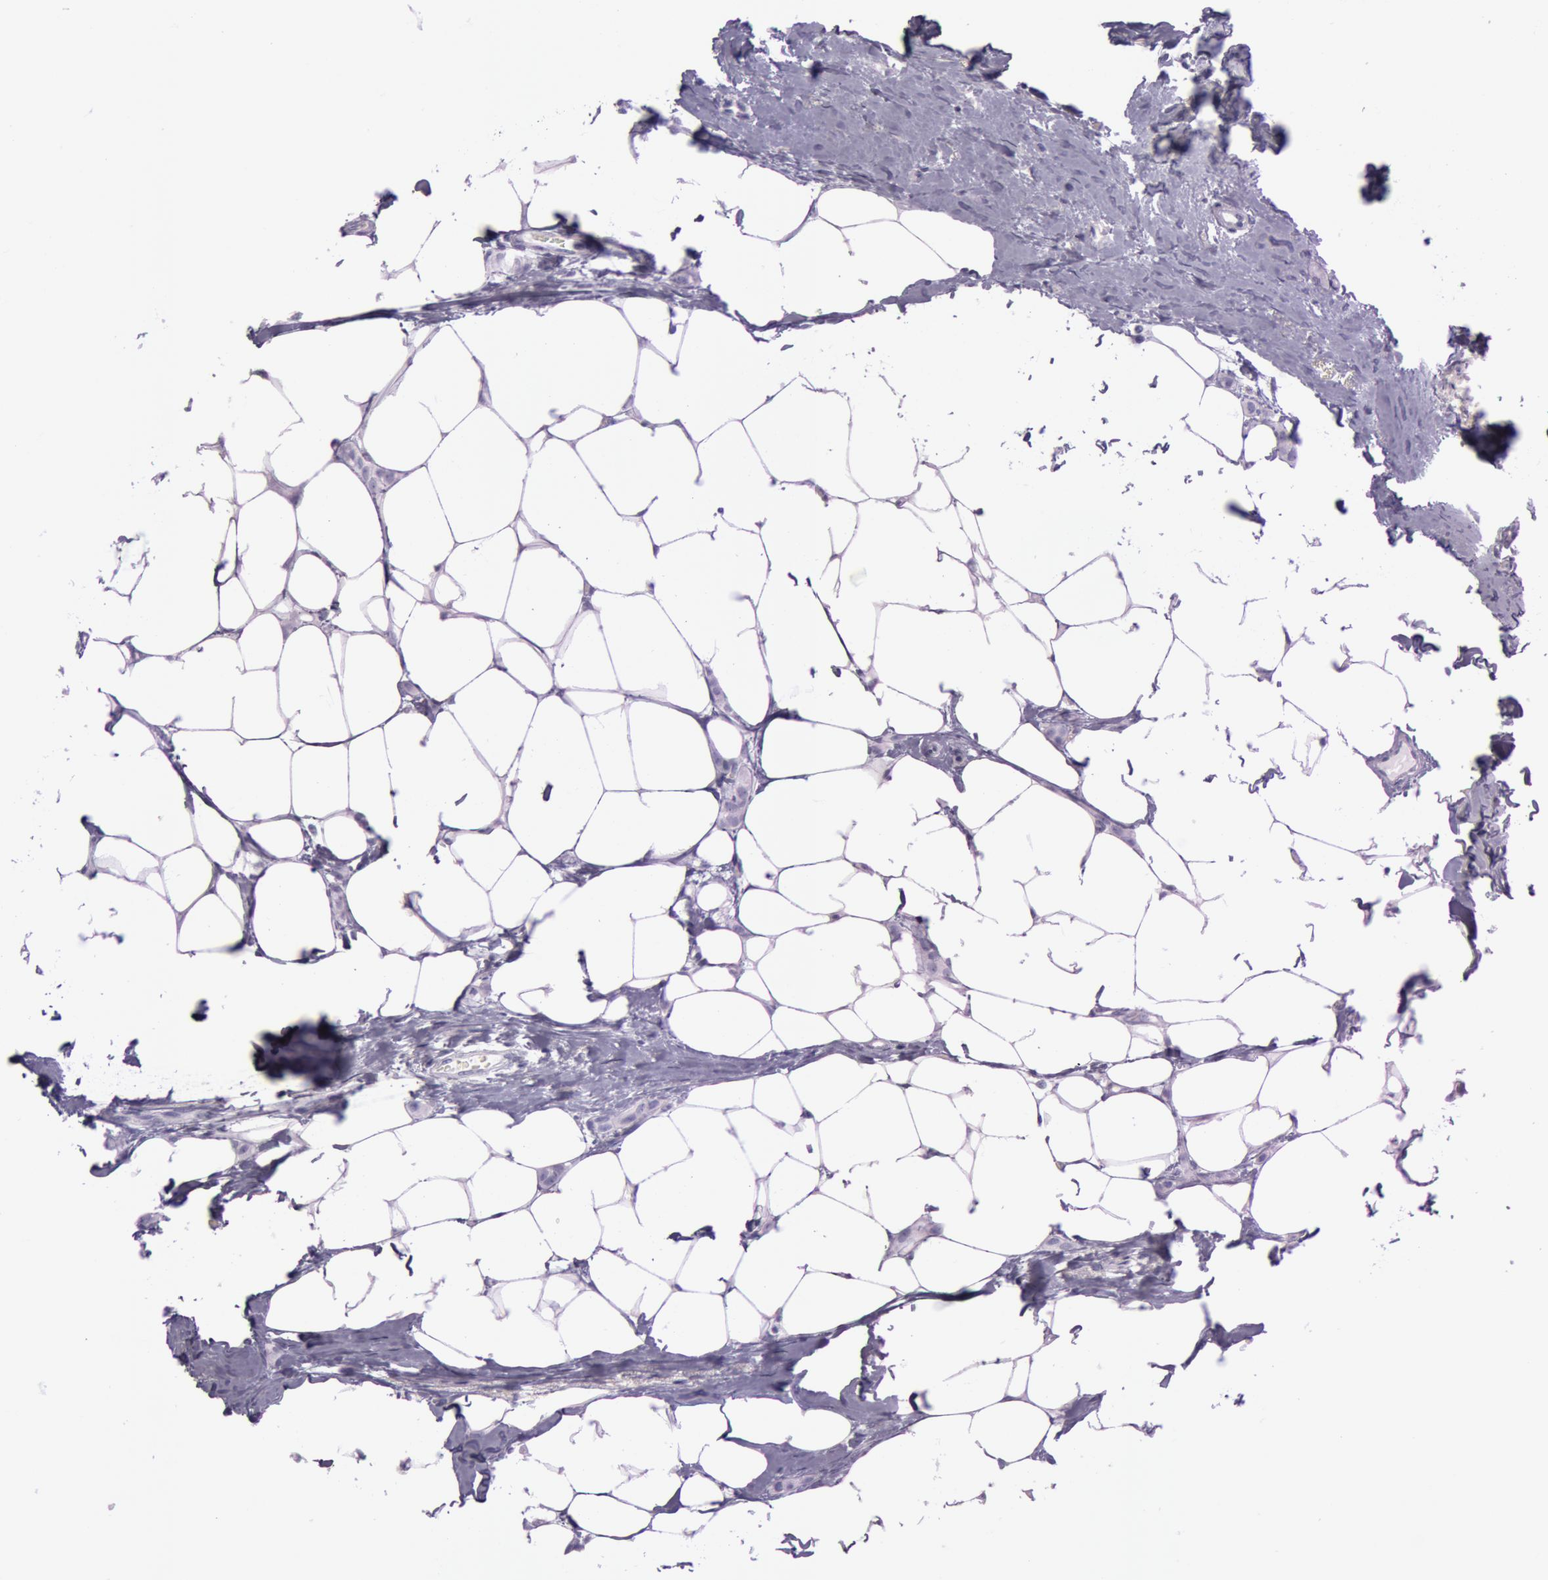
{"staining": {"intensity": "negative", "quantity": "none", "location": "none"}, "tissue": "breast cancer", "cell_type": "Tumor cells", "image_type": "cancer", "snomed": [{"axis": "morphology", "description": "Lobular carcinoma"}, {"axis": "topography", "description": "Breast"}], "caption": "DAB (3,3'-diaminobenzidine) immunohistochemical staining of breast lobular carcinoma reveals no significant positivity in tumor cells. The staining was performed using DAB to visualize the protein expression in brown, while the nuclei were stained in blue with hematoxylin (Magnification: 20x).", "gene": "FOLH1", "patient": {"sex": "female", "age": 55}}